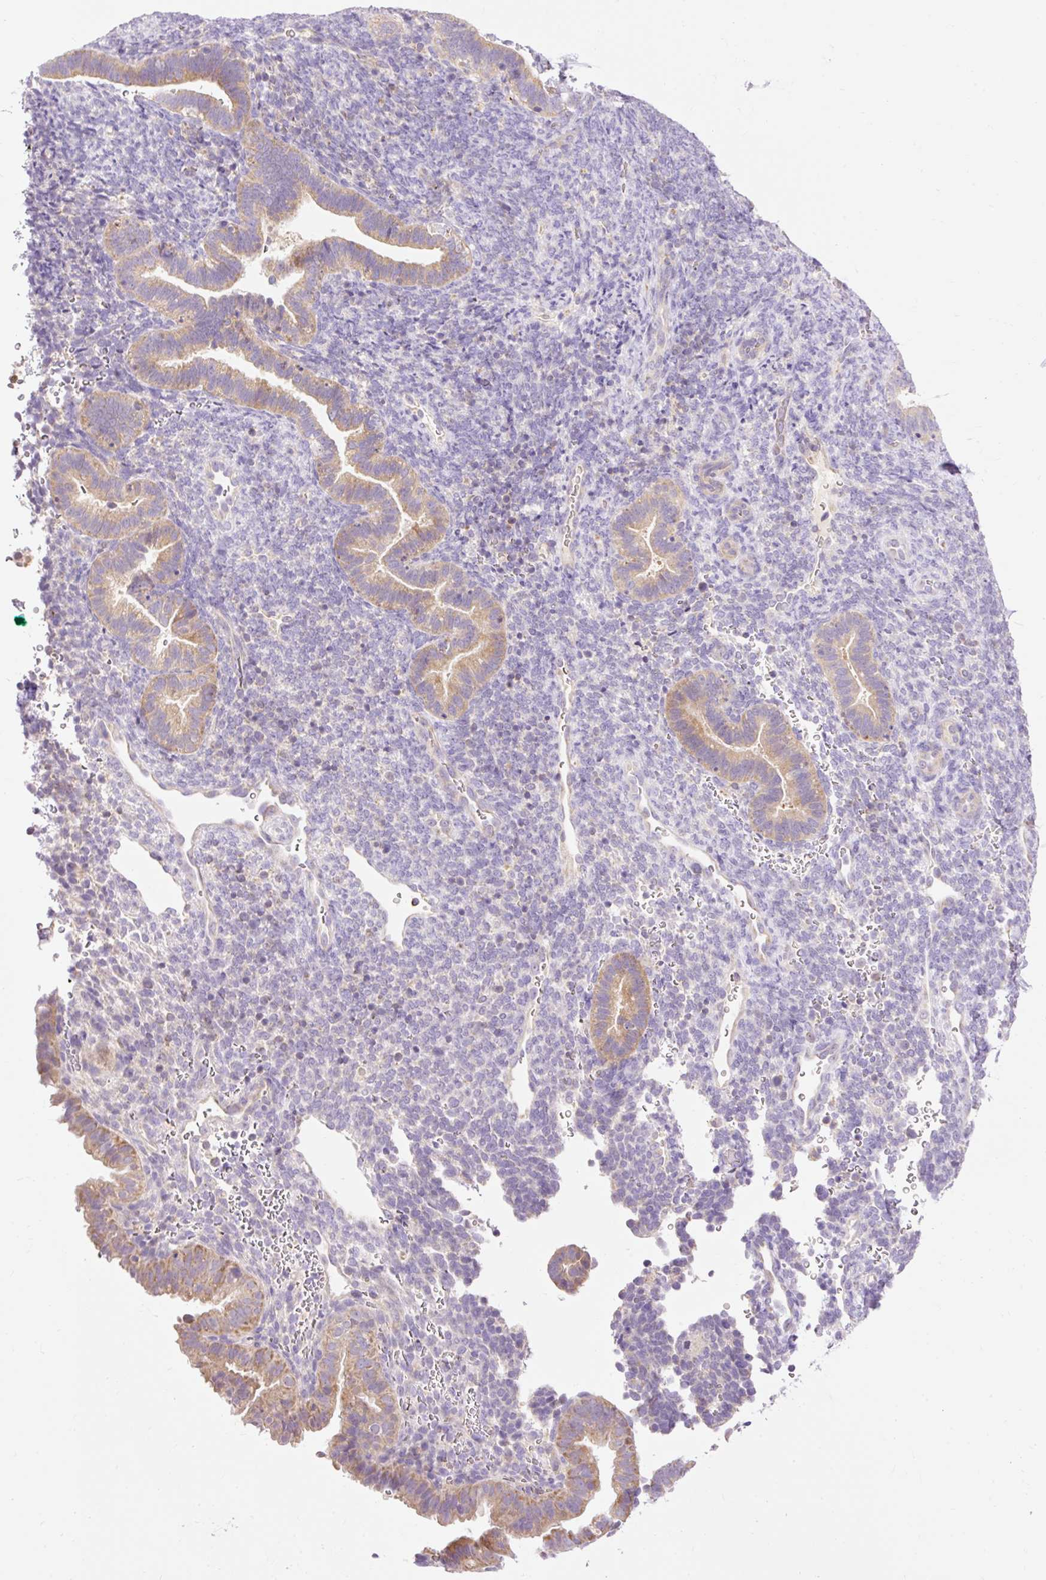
{"staining": {"intensity": "negative", "quantity": "none", "location": "none"}, "tissue": "endometrium", "cell_type": "Cells in endometrial stroma", "image_type": "normal", "snomed": [{"axis": "morphology", "description": "Normal tissue, NOS"}, {"axis": "topography", "description": "Endometrium"}], "caption": "Cells in endometrial stroma show no significant protein expression in normal endometrium.", "gene": "IMMT", "patient": {"sex": "female", "age": 34}}